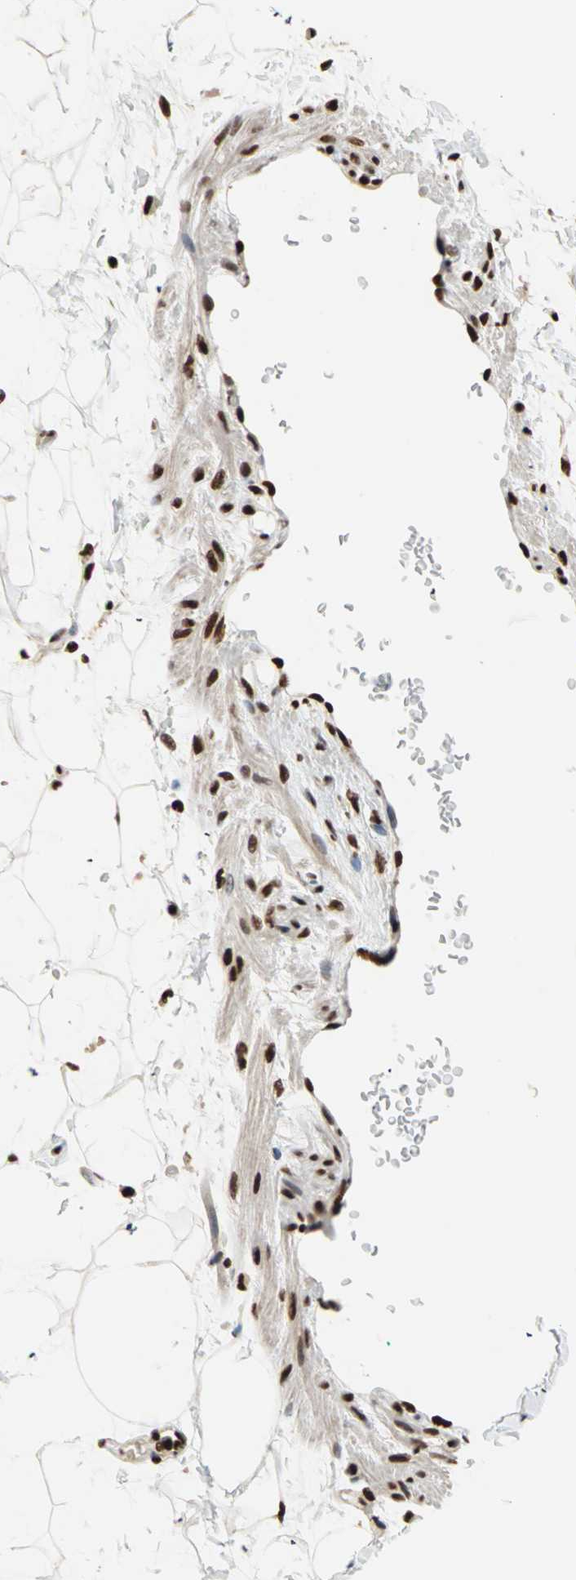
{"staining": {"intensity": "strong", "quantity": ">75%", "location": "cytoplasmic/membranous,nuclear"}, "tissue": "adipose tissue", "cell_type": "Adipocytes", "image_type": "normal", "snomed": [{"axis": "morphology", "description": "Normal tissue, NOS"}, {"axis": "topography", "description": "Soft tissue"}], "caption": "Strong cytoplasmic/membranous,nuclear staining is present in approximately >75% of adipocytes in unremarkable adipose tissue. Nuclei are stained in blue.", "gene": "ILF2", "patient": {"sex": "male", "age": 72}}